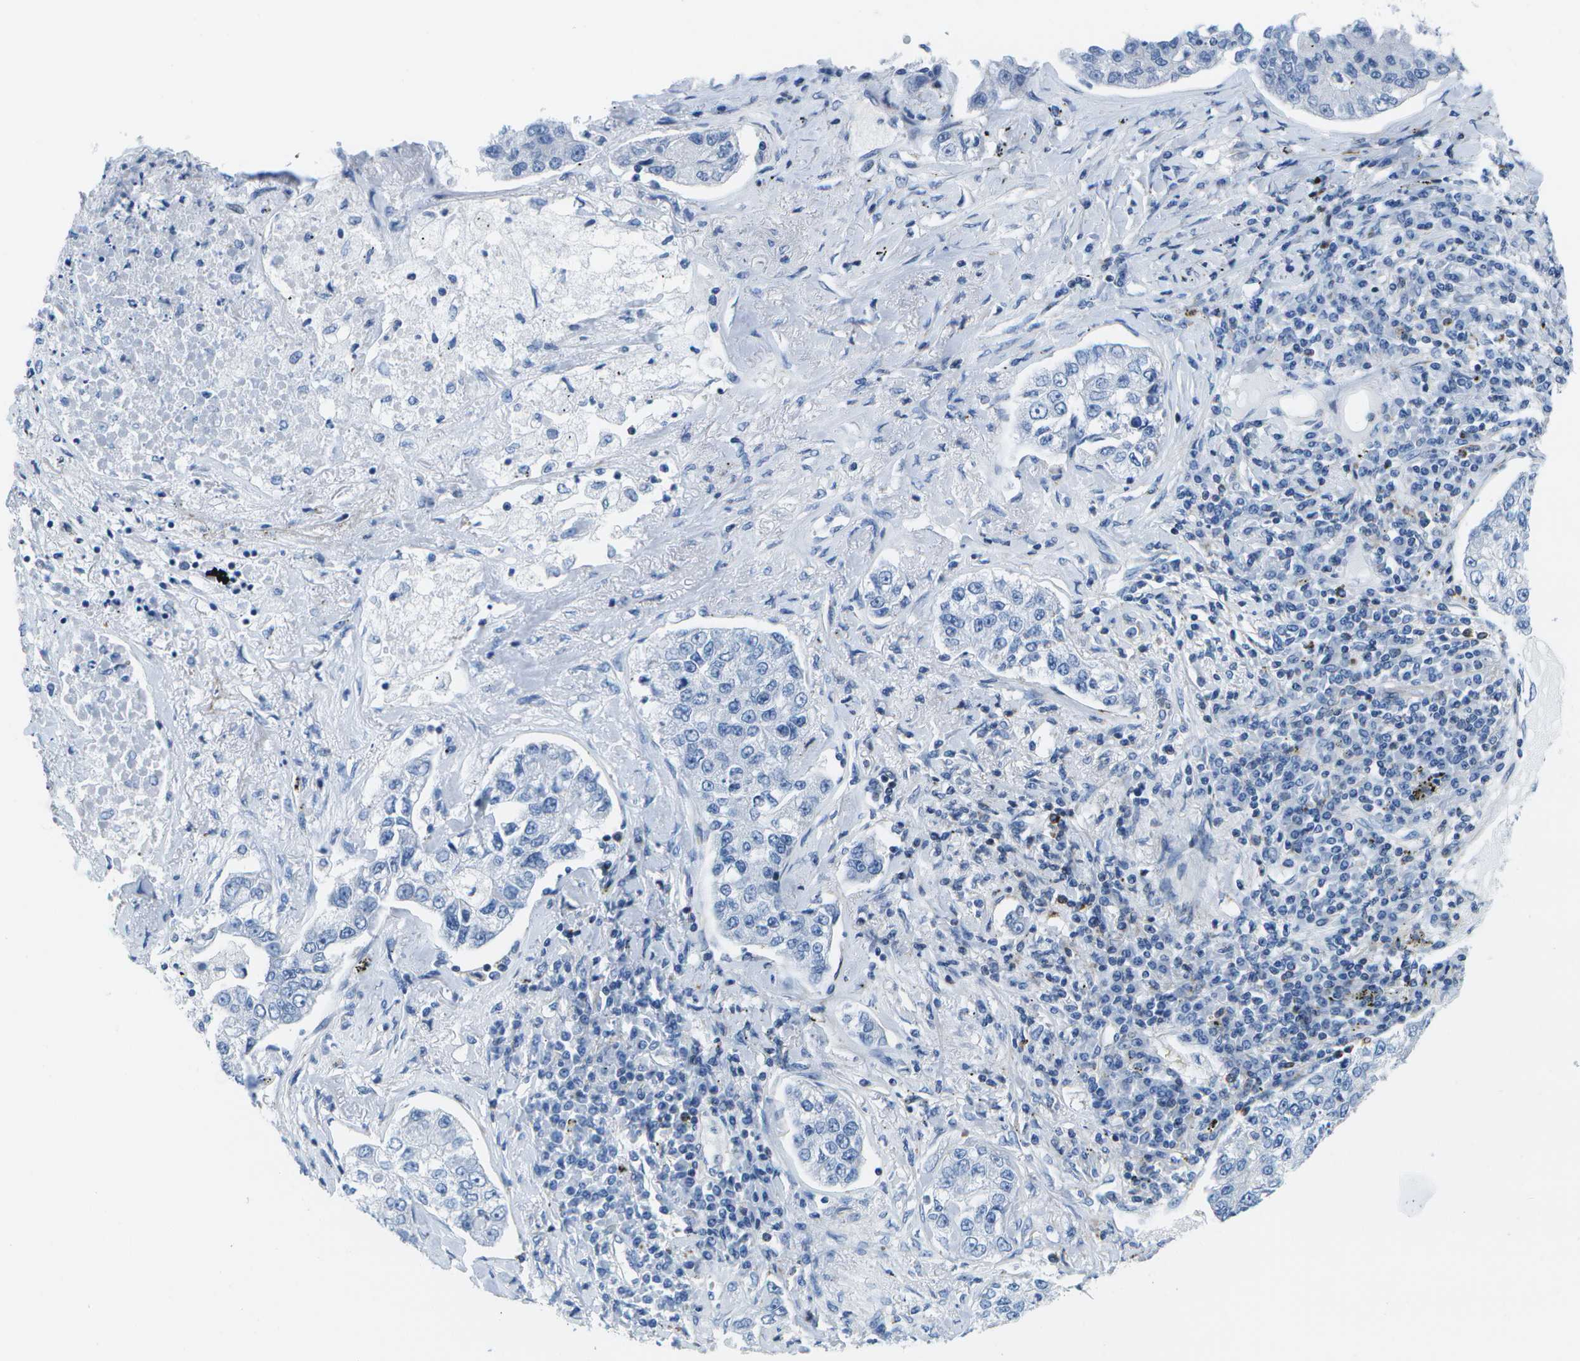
{"staining": {"intensity": "negative", "quantity": "none", "location": "none"}, "tissue": "lung cancer", "cell_type": "Tumor cells", "image_type": "cancer", "snomed": [{"axis": "morphology", "description": "Adenocarcinoma, NOS"}, {"axis": "topography", "description": "Lung"}], "caption": "Immunohistochemical staining of human lung adenocarcinoma displays no significant staining in tumor cells.", "gene": "ADGRG6", "patient": {"sex": "male", "age": 49}}